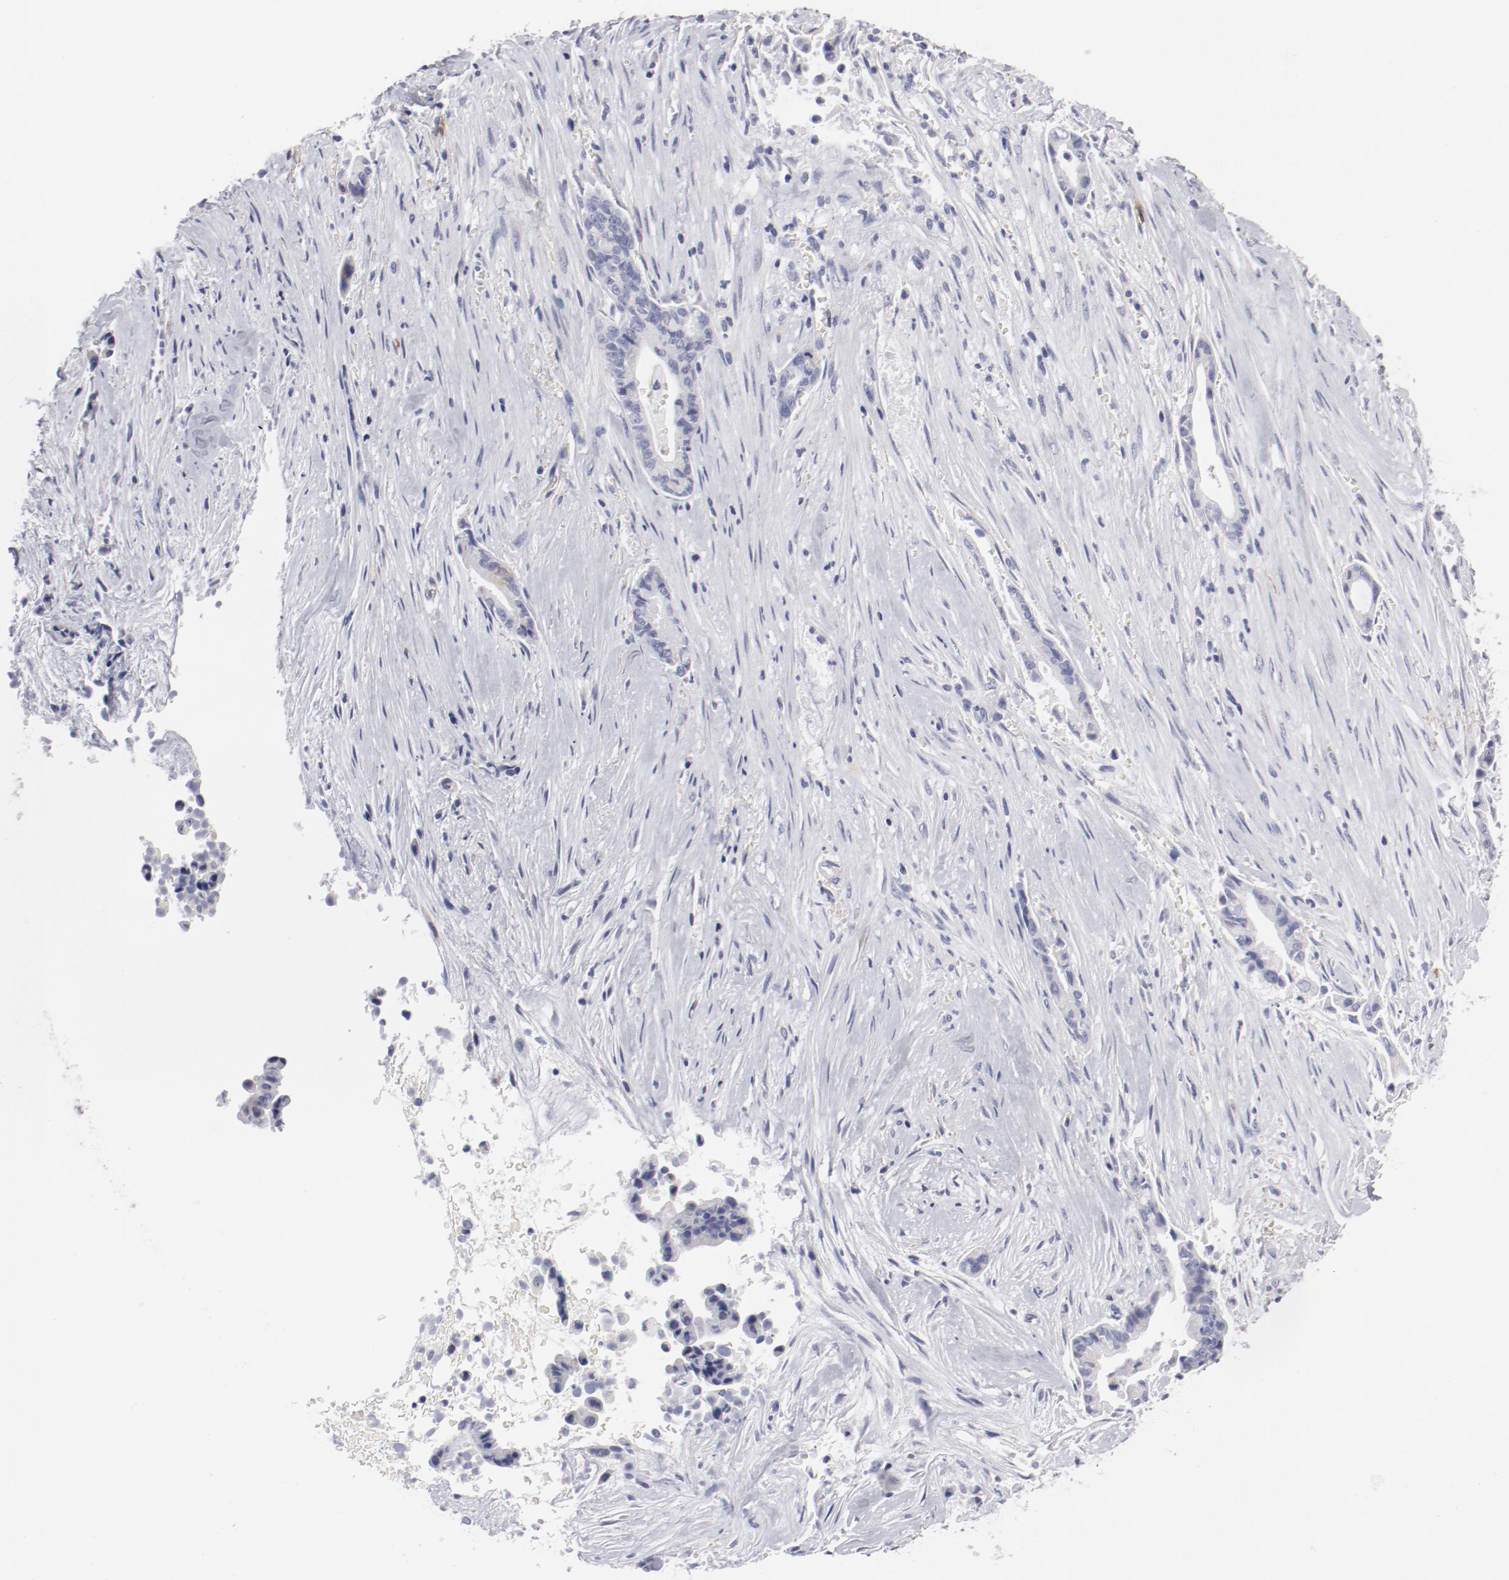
{"staining": {"intensity": "negative", "quantity": "none", "location": "none"}, "tissue": "liver cancer", "cell_type": "Tumor cells", "image_type": "cancer", "snomed": [{"axis": "morphology", "description": "Cholangiocarcinoma"}, {"axis": "topography", "description": "Liver"}], "caption": "Immunohistochemical staining of liver cancer (cholangiocarcinoma) shows no significant expression in tumor cells. (Stains: DAB immunohistochemistry (IHC) with hematoxylin counter stain, Microscopy: brightfield microscopy at high magnification).", "gene": "LAX1", "patient": {"sex": "female", "age": 55}}